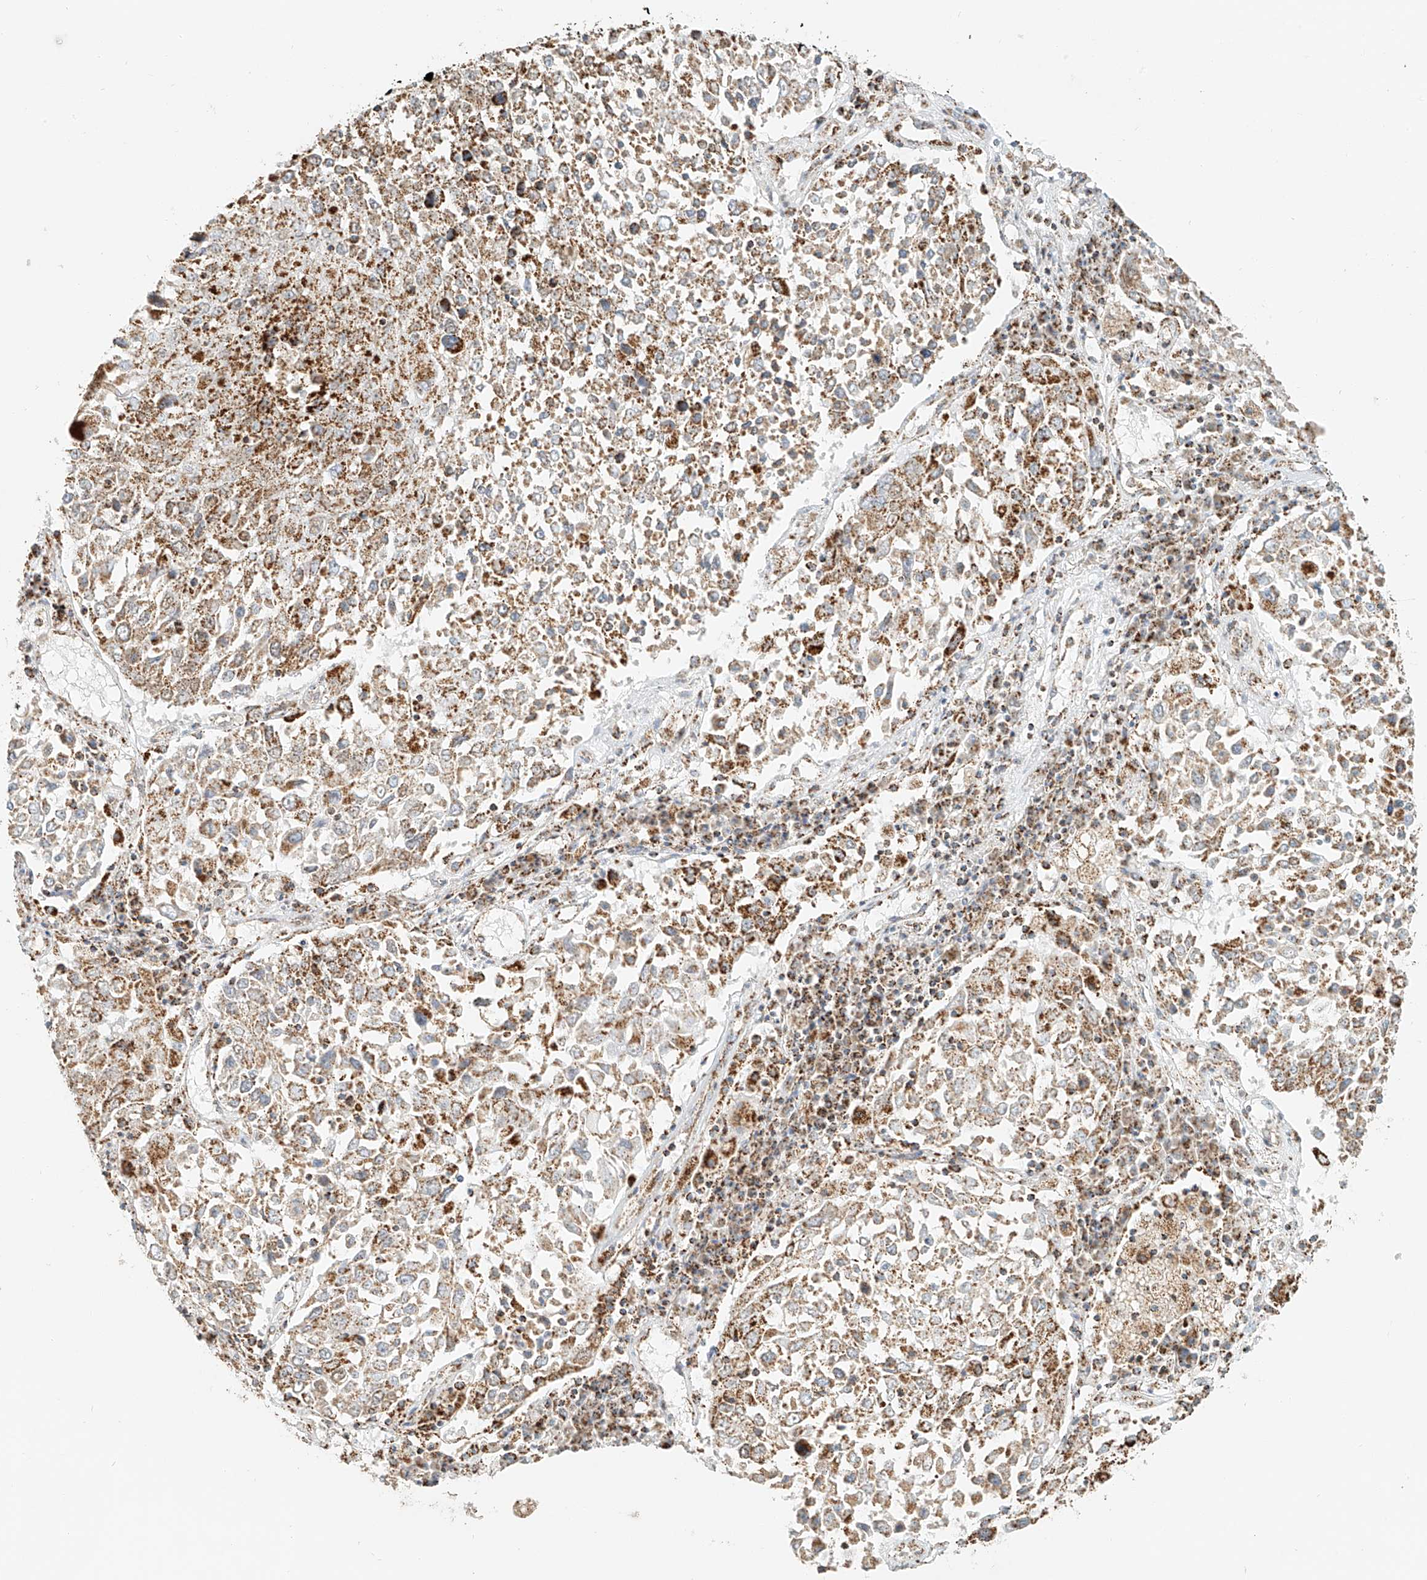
{"staining": {"intensity": "moderate", "quantity": ">75%", "location": "cytoplasmic/membranous"}, "tissue": "lung cancer", "cell_type": "Tumor cells", "image_type": "cancer", "snomed": [{"axis": "morphology", "description": "Squamous cell carcinoma, NOS"}, {"axis": "topography", "description": "Lung"}], "caption": "Immunohistochemical staining of lung squamous cell carcinoma displays moderate cytoplasmic/membranous protein expression in about >75% of tumor cells.", "gene": "MIPEP", "patient": {"sex": "male", "age": 65}}